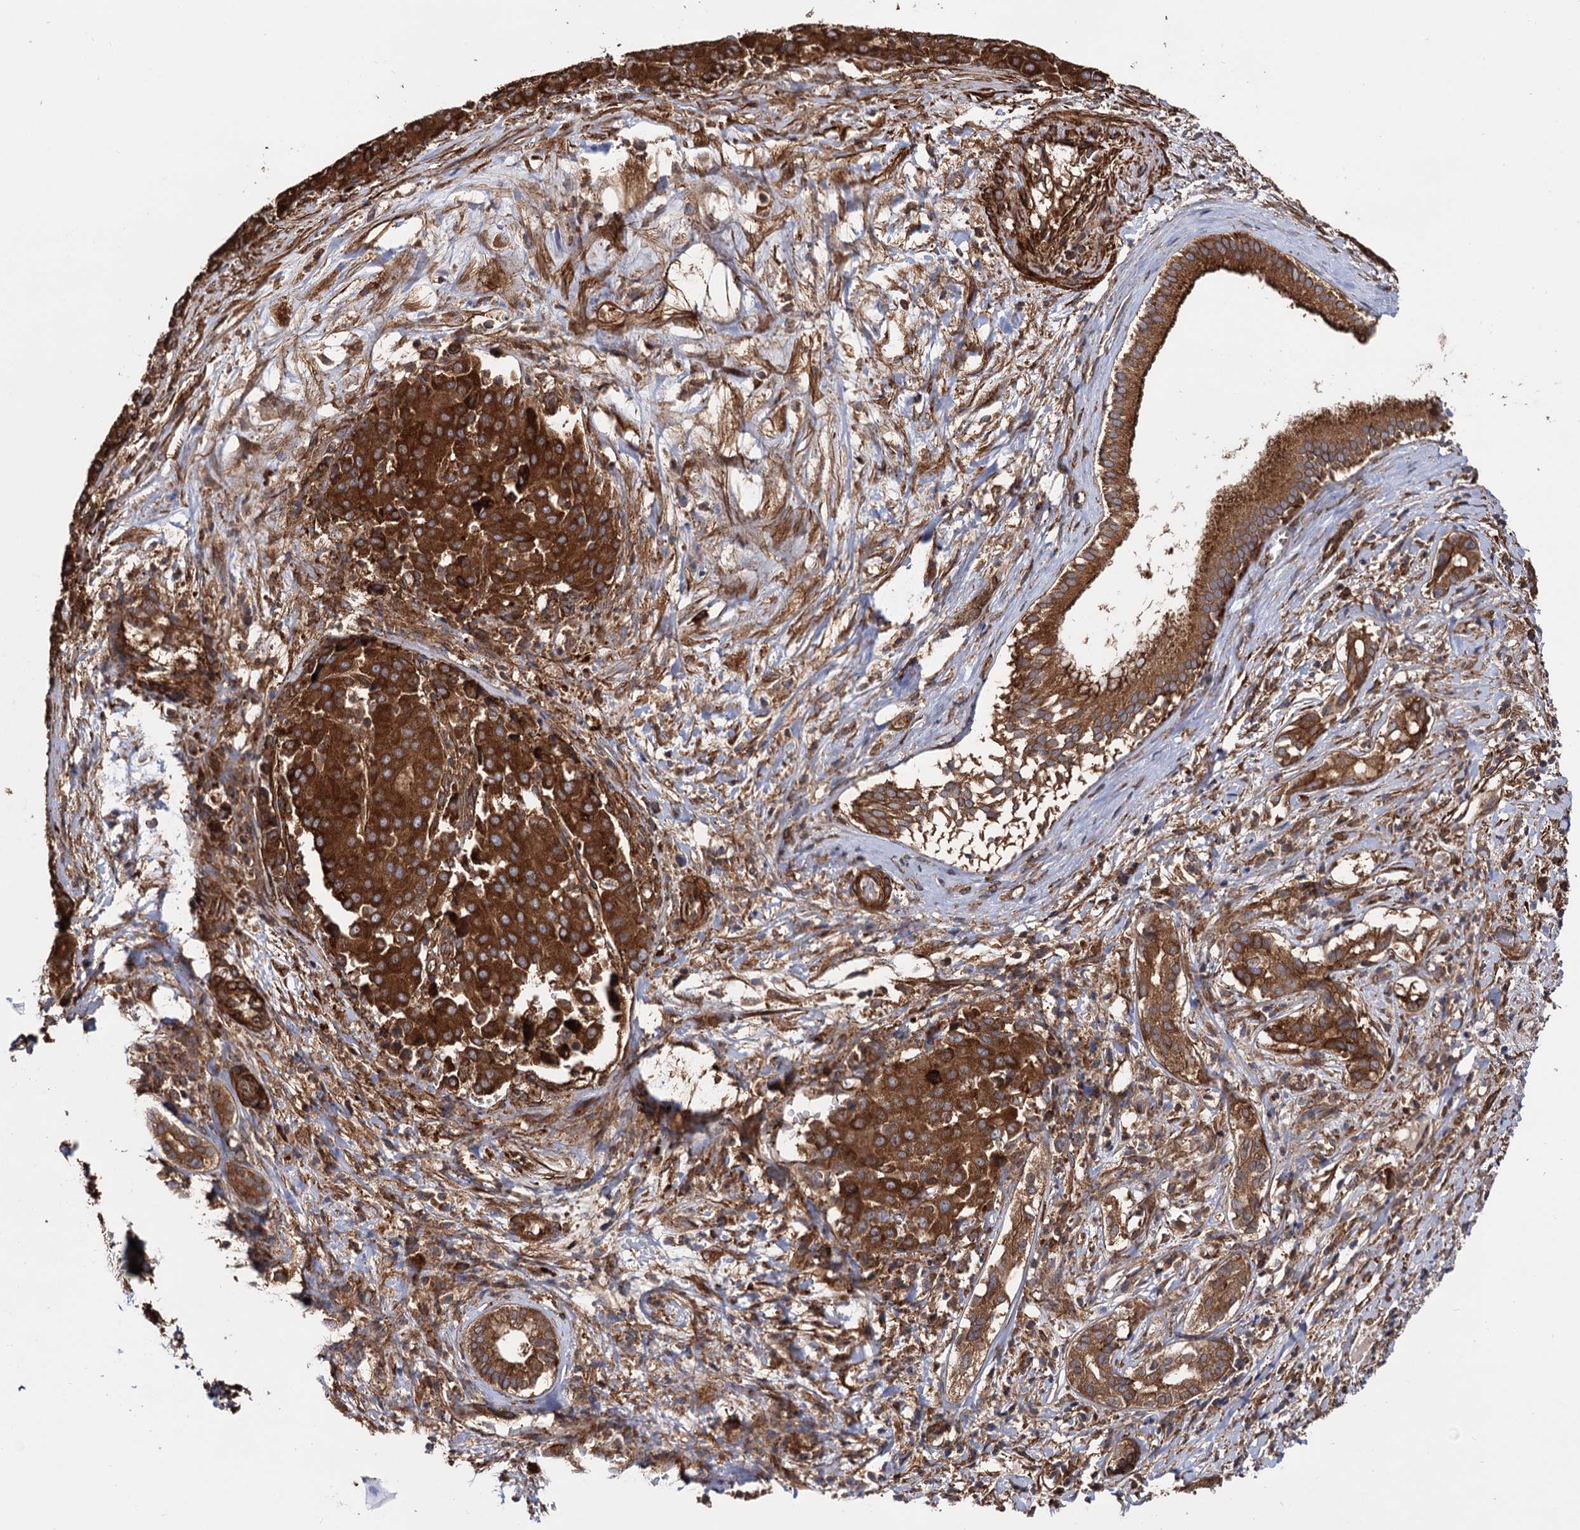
{"staining": {"intensity": "strong", "quantity": ">75%", "location": "cytoplasmic/membranous"}, "tissue": "liver cancer", "cell_type": "Tumor cells", "image_type": "cancer", "snomed": [{"axis": "morphology", "description": "Carcinoma, Hepatocellular, NOS"}, {"axis": "topography", "description": "Liver"}], "caption": "Liver hepatocellular carcinoma stained with IHC displays strong cytoplasmic/membranous staining in approximately >75% of tumor cells. The protein of interest is stained brown, and the nuclei are stained in blue (DAB (3,3'-diaminobenzidine) IHC with brightfield microscopy, high magnification).", "gene": "ATP8B4", "patient": {"sex": "male", "age": 65}}